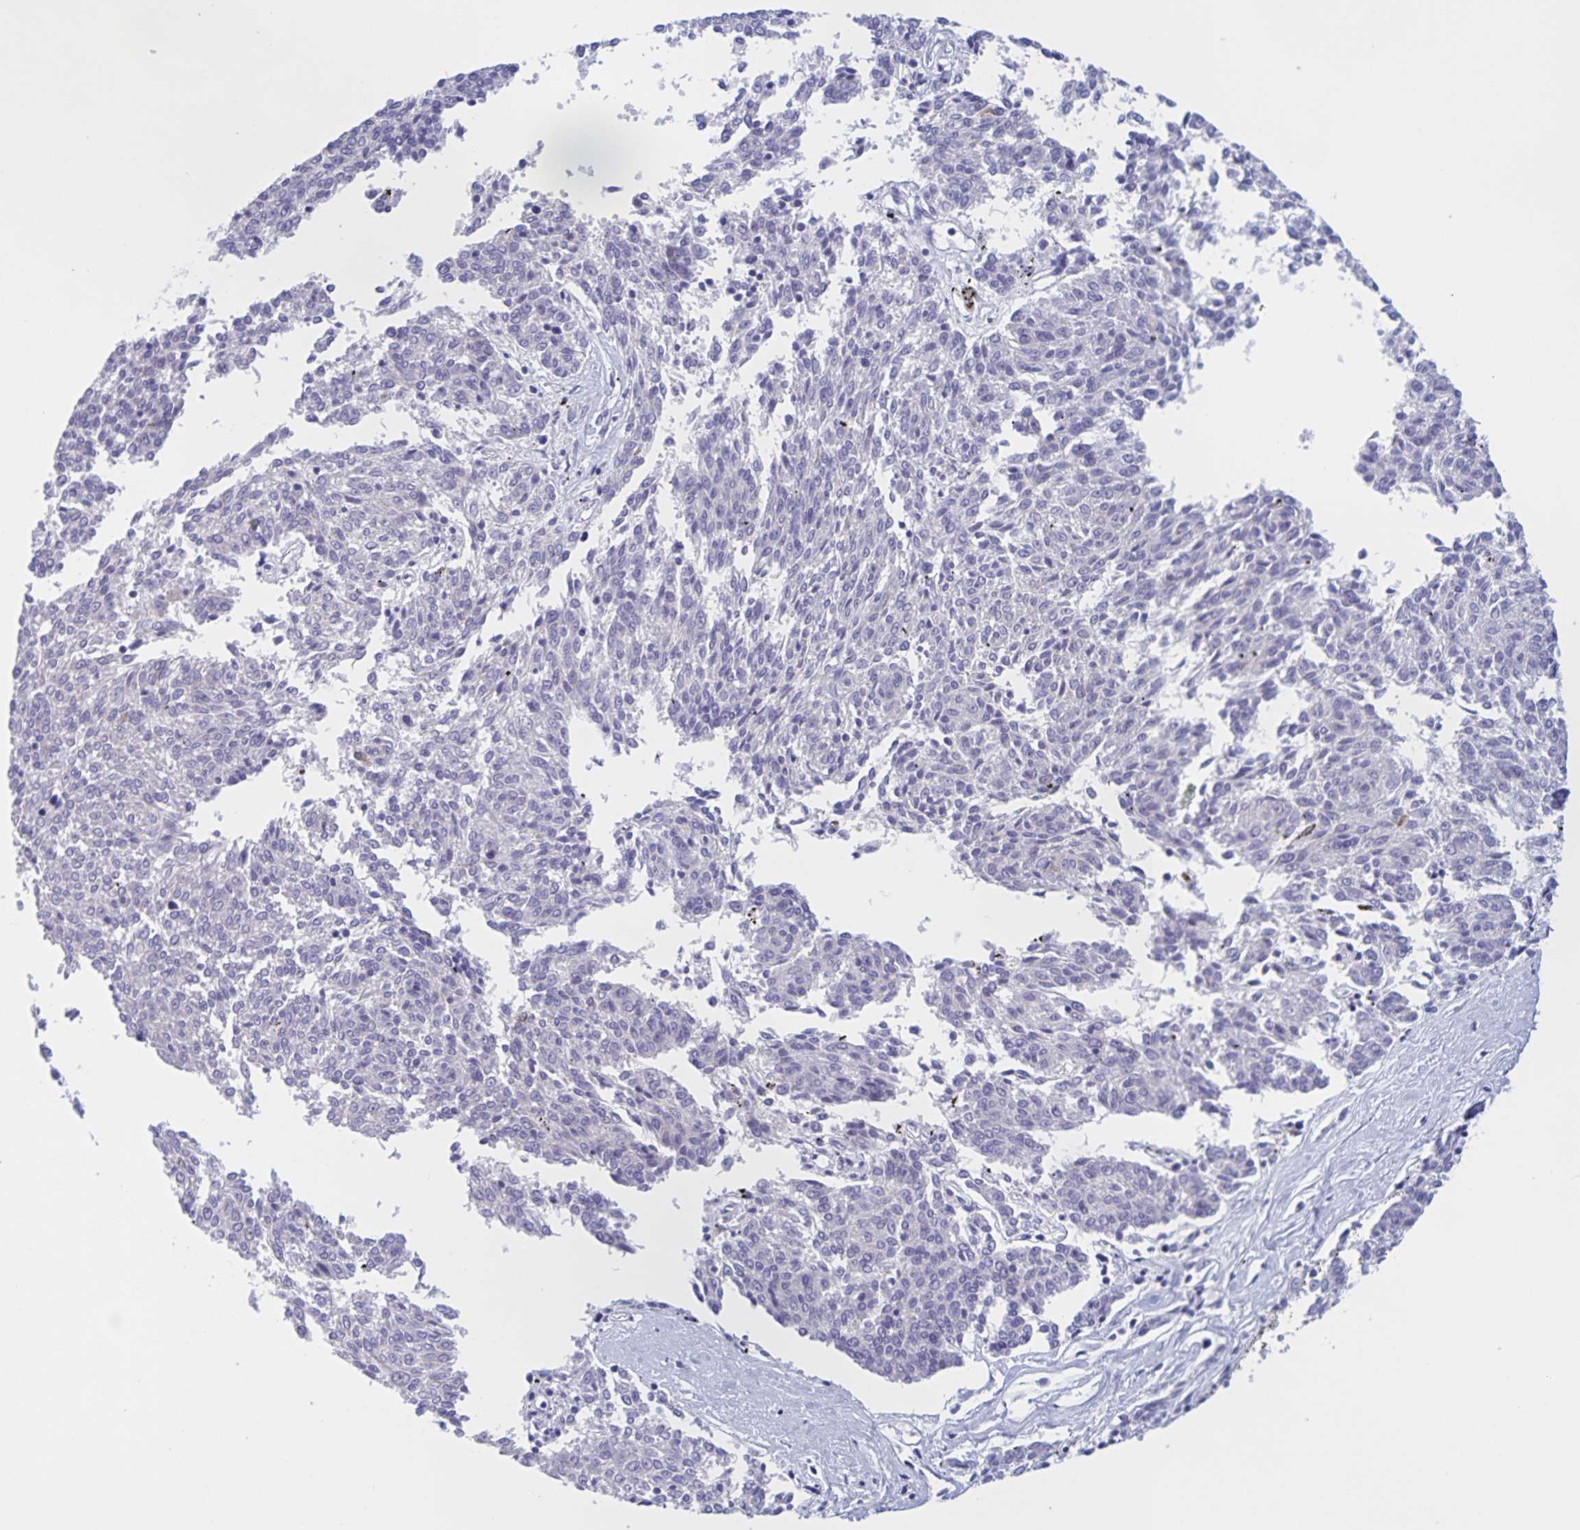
{"staining": {"intensity": "negative", "quantity": "none", "location": "none"}, "tissue": "melanoma", "cell_type": "Tumor cells", "image_type": "cancer", "snomed": [{"axis": "morphology", "description": "Malignant melanoma, NOS"}, {"axis": "topography", "description": "Skin"}], "caption": "Tumor cells show no significant protein expression in malignant melanoma.", "gene": "CATSPER4", "patient": {"sex": "female", "age": 72}}